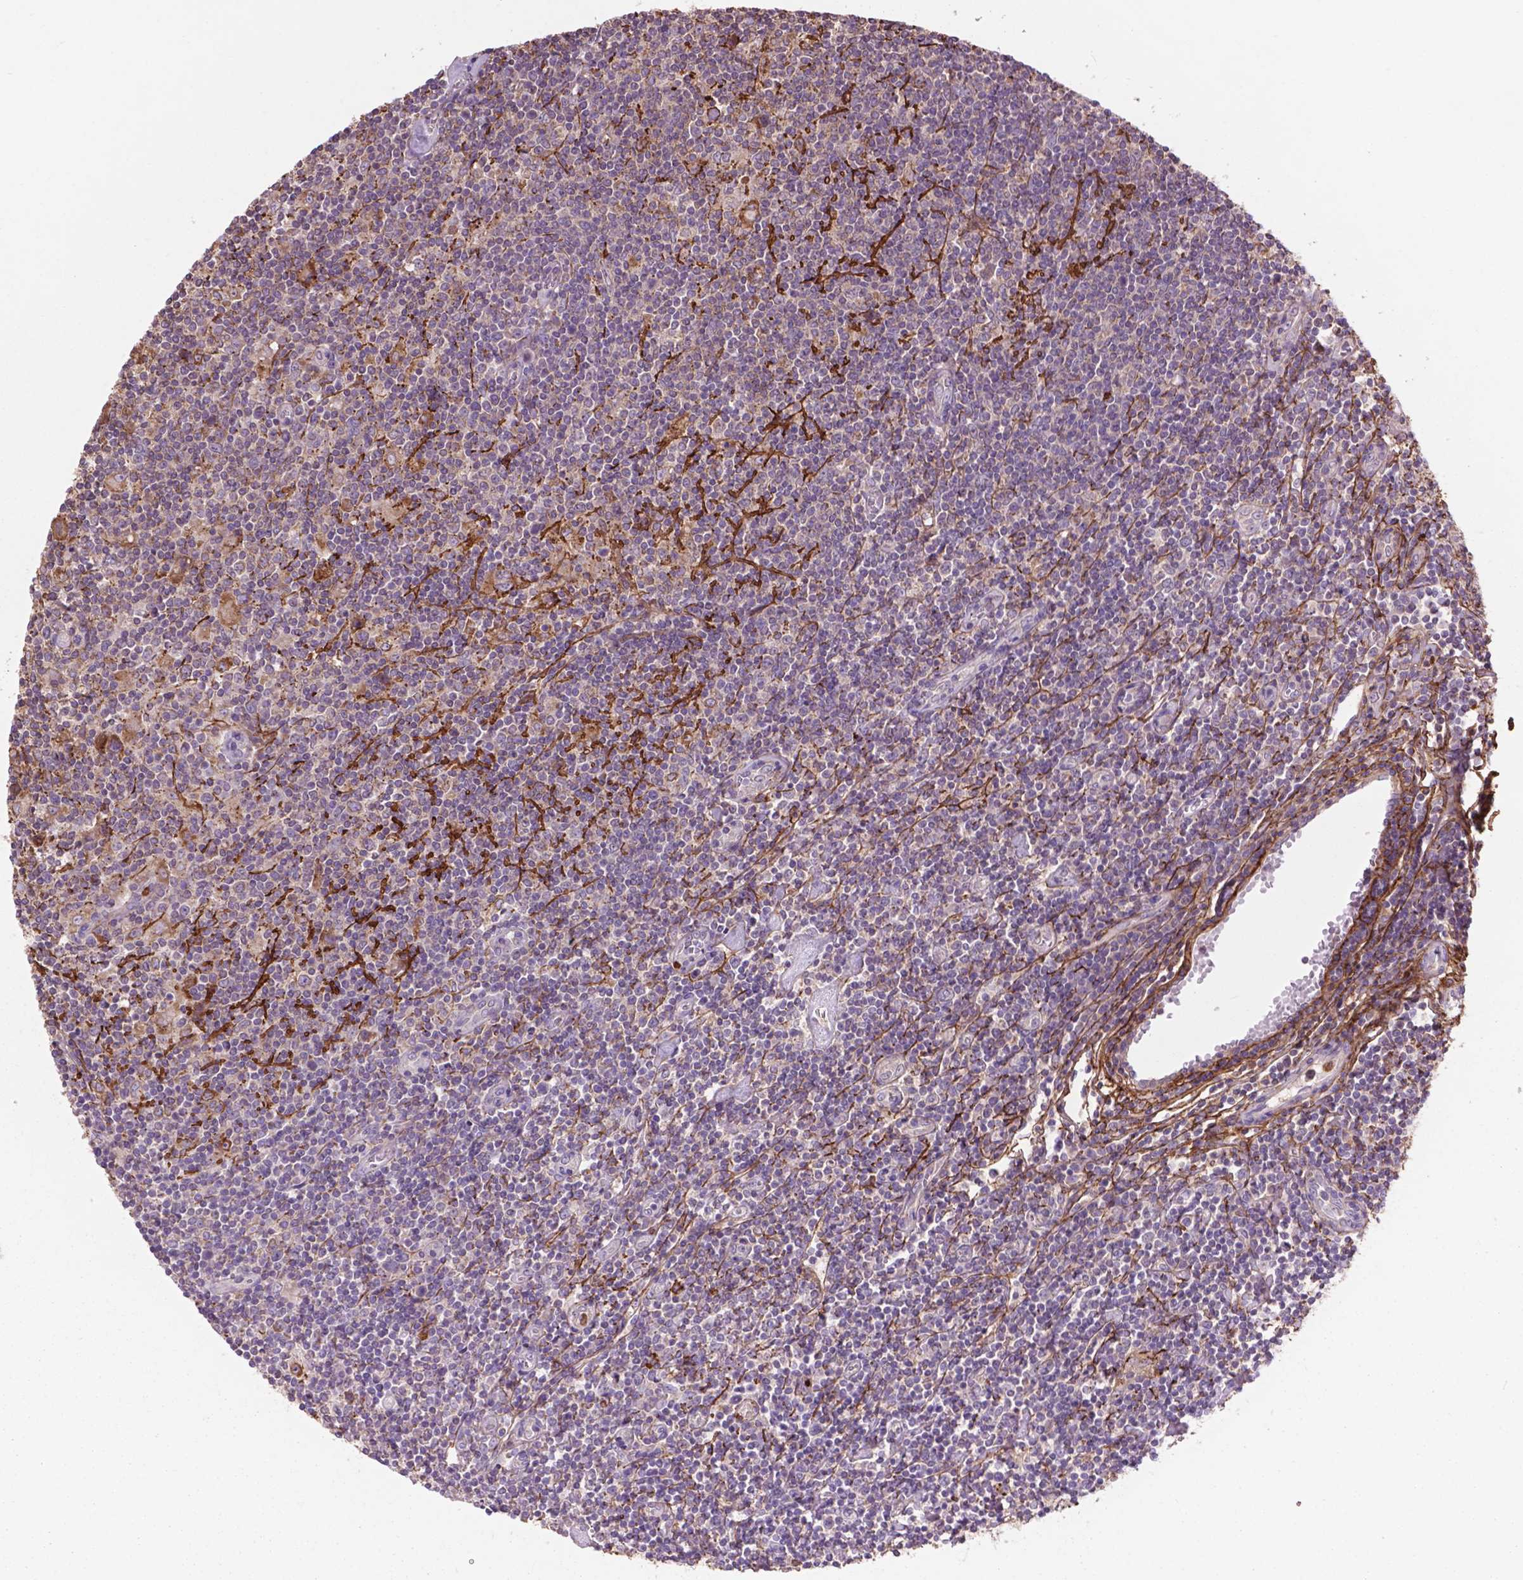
{"staining": {"intensity": "weak", "quantity": ">75%", "location": "cytoplasmic/membranous"}, "tissue": "lymphoma", "cell_type": "Tumor cells", "image_type": "cancer", "snomed": [{"axis": "morphology", "description": "Hodgkin's disease, NOS"}, {"axis": "topography", "description": "Lymph node"}], "caption": "A histopathology image of human lymphoma stained for a protein reveals weak cytoplasmic/membranous brown staining in tumor cells. The protein of interest is shown in brown color, while the nuclei are stained blue.", "gene": "LRRC3C", "patient": {"sex": "male", "age": 40}}